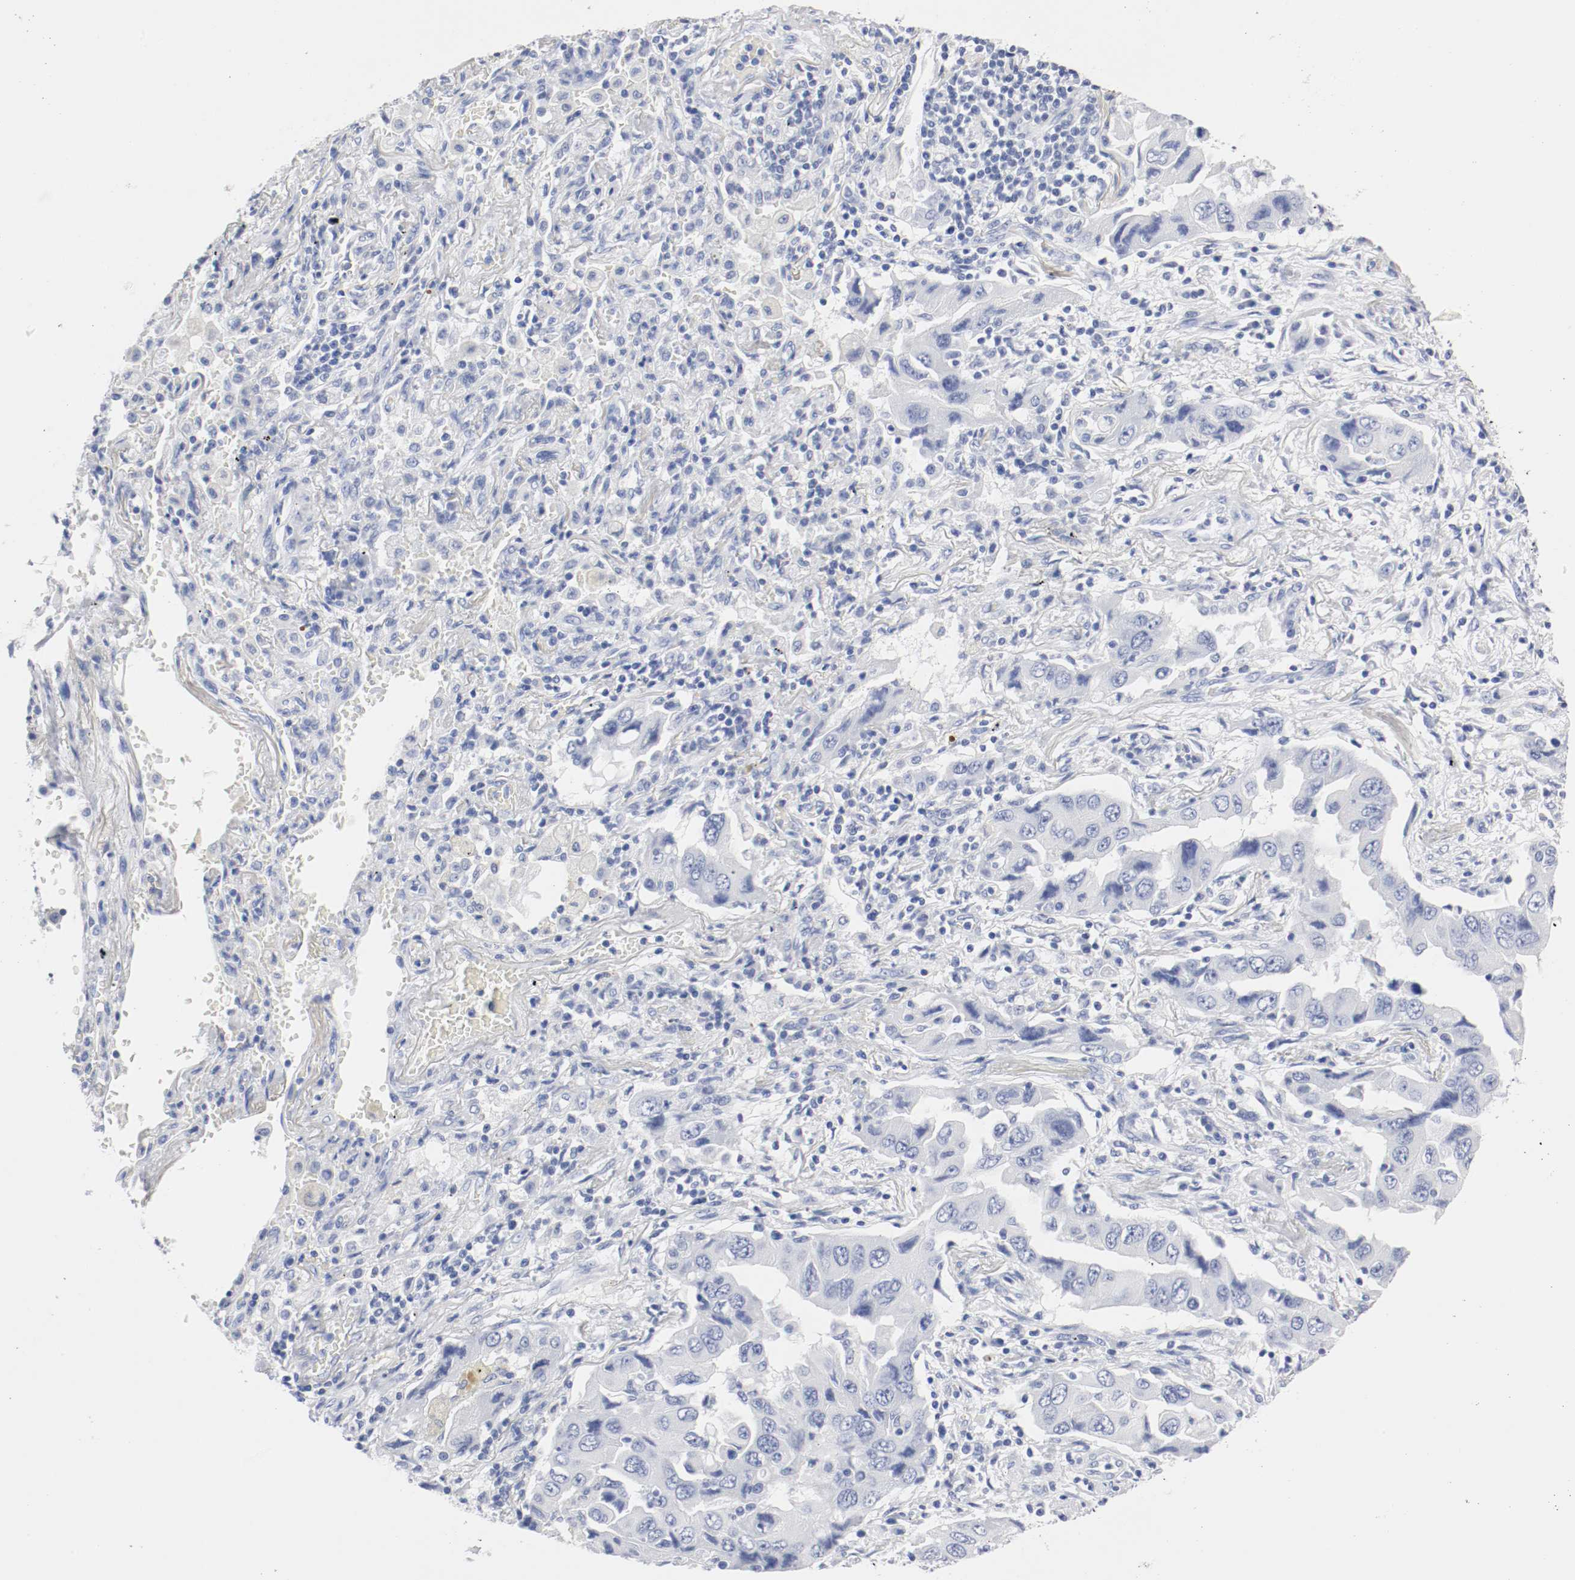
{"staining": {"intensity": "negative", "quantity": "none", "location": "none"}, "tissue": "lung cancer", "cell_type": "Tumor cells", "image_type": "cancer", "snomed": [{"axis": "morphology", "description": "Adenocarcinoma, NOS"}, {"axis": "topography", "description": "Lung"}], "caption": "Adenocarcinoma (lung) stained for a protein using IHC demonstrates no staining tumor cells.", "gene": "GAD1", "patient": {"sex": "female", "age": 65}}